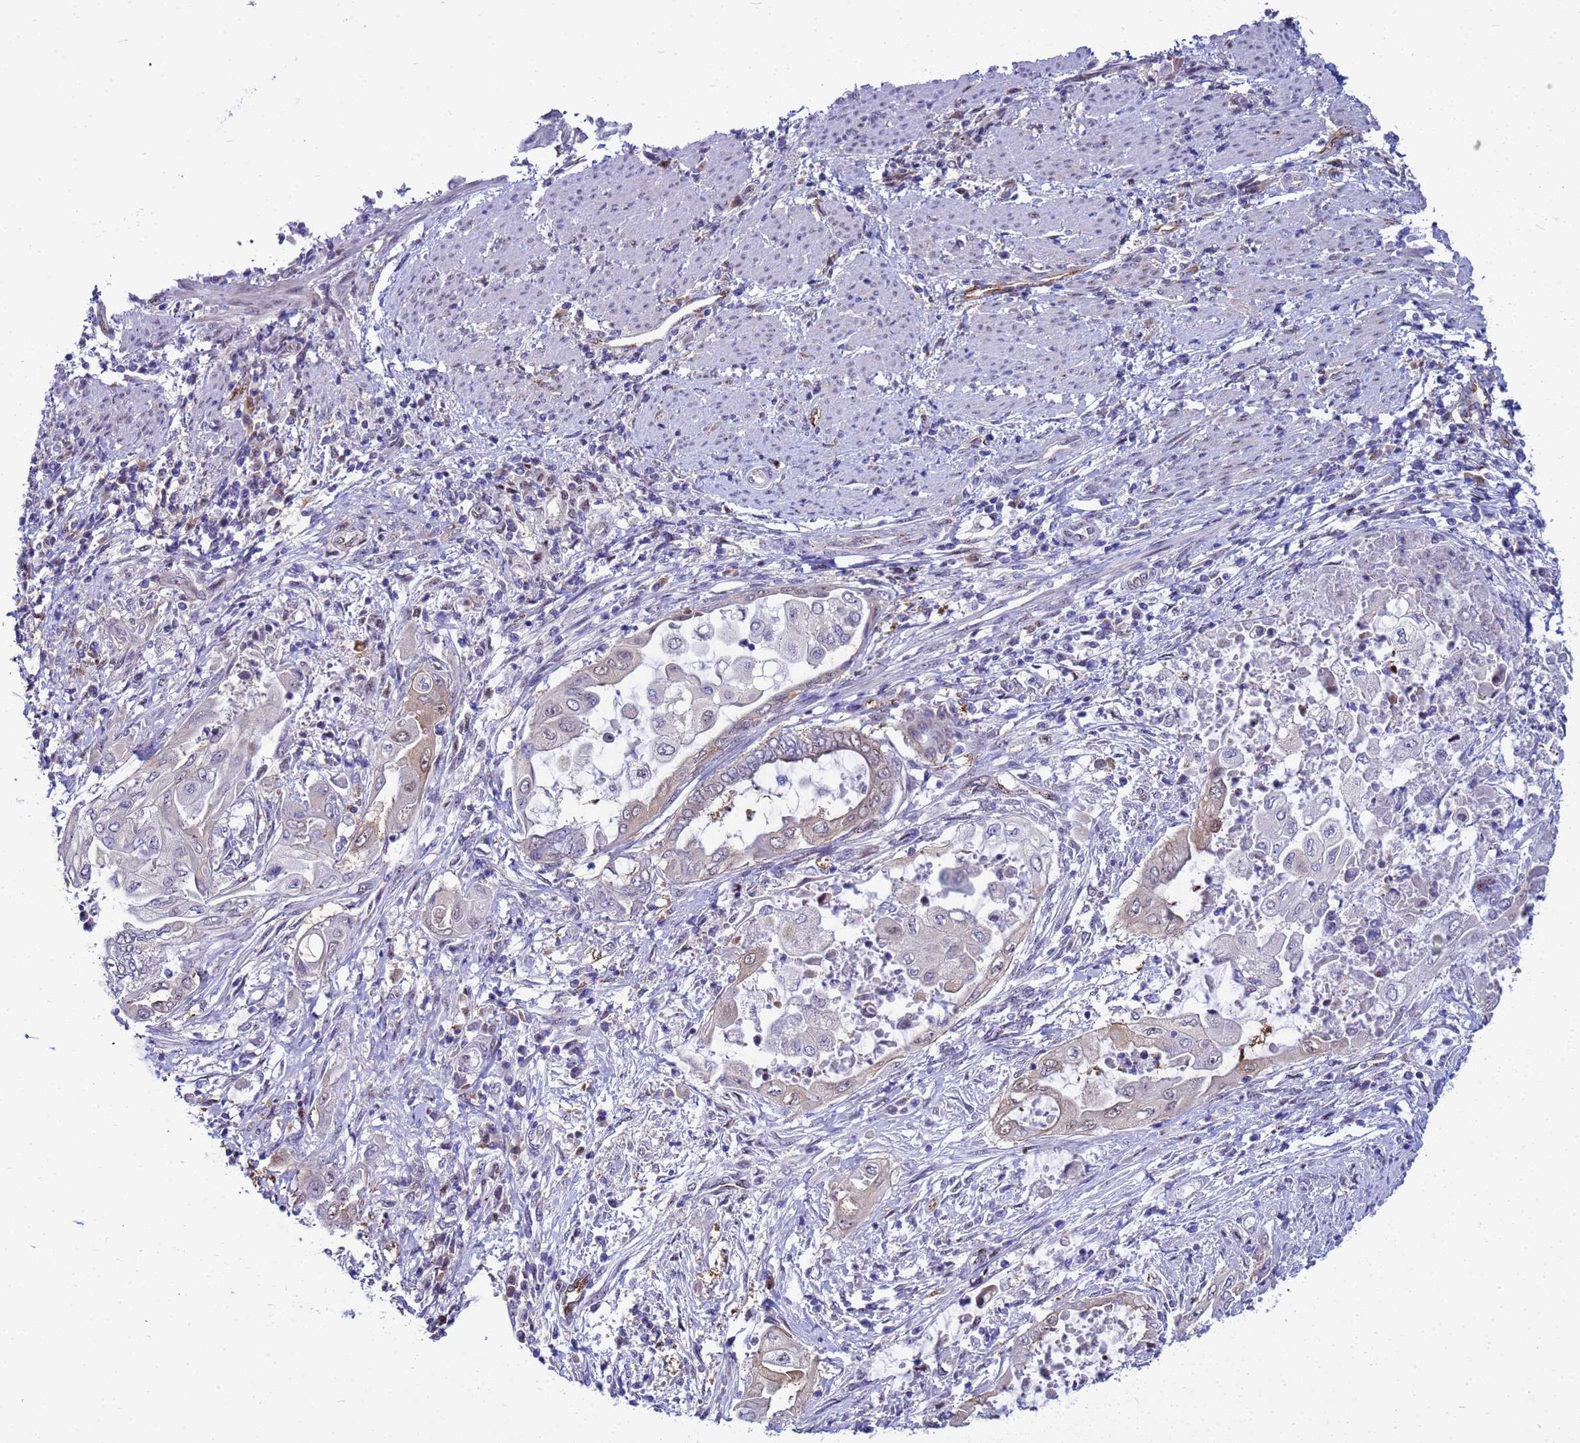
{"staining": {"intensity": "weak", "quantity": "<25%", "location": "cytoplasmic/membranous,nuclear"}, "tissue": "endometrial cancer", "cell_type": "Tumor cells", "image_type": "cancer", "snomed": [{"axis": "morphology", "description": "Adenocarcinoma, NOS"}, {"axis": "topography", "description": "Uterus"}, {"axis": "topography", "description": "Endometrium"}], "caption": "The immunohistochemistry image has no significant positivity in tumor cells of endometrial cancer tissue.", "gene": "SLC25A37", "patient": {"sex": "female", "age": 70}}